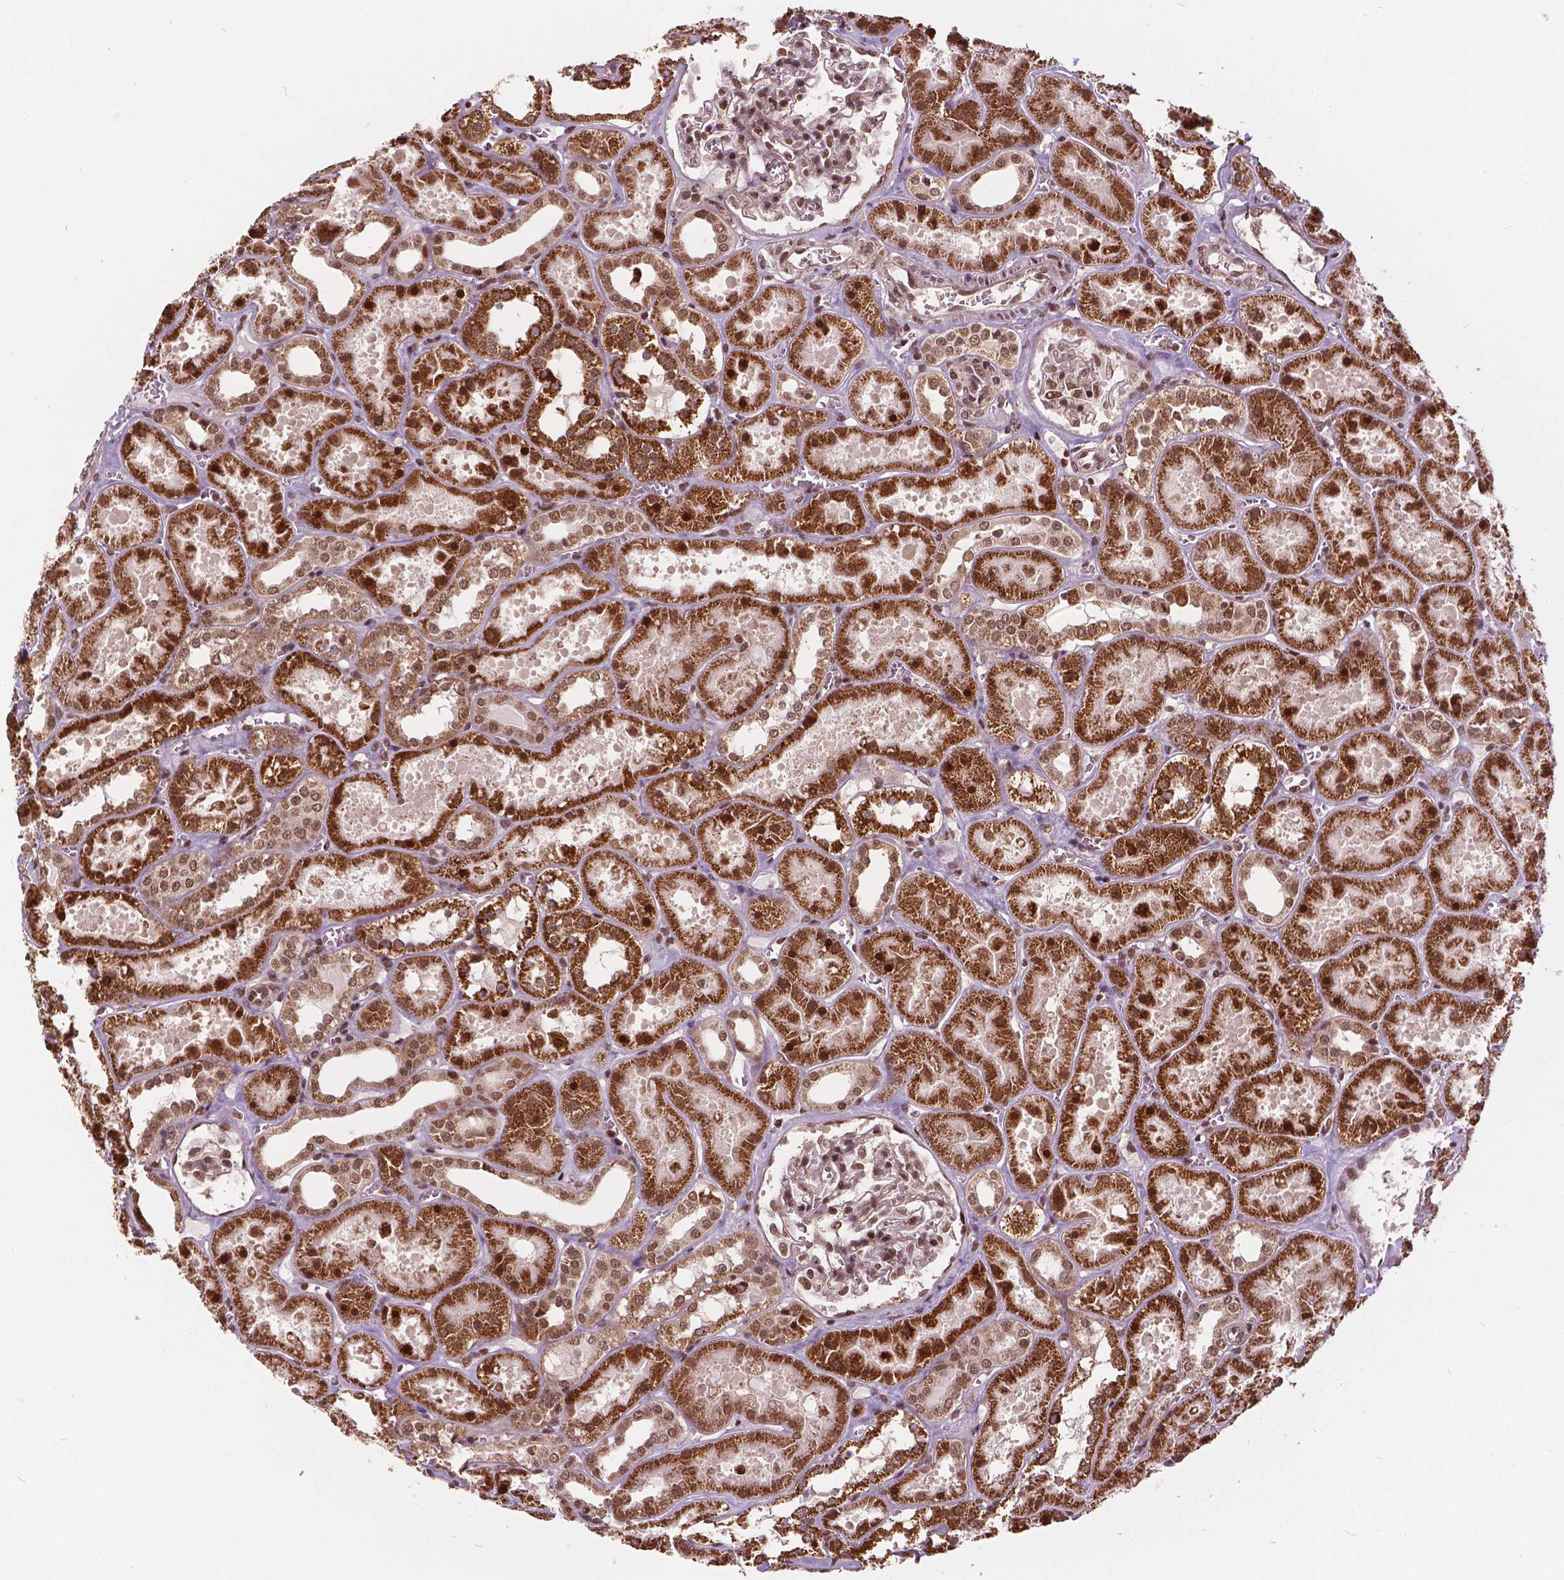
{"staining": {"intensity": "moderate", "quantity": "25%-75%", "location": "nuclear"}, "tissue": "kidney", "cell_type": "Cells in glomeruli", "image_type": "normal", "snomed": [{"axis": "morphology", "description": "Normal tissue, NOS"}, {"axis": "topography", "description": "Kidney"}], "caption": "Protein staining exhibits moderate nuclear expression in approximately 25%-75% of cells in glomeruli in unremarkable kidney.", "gene": "GPS2", "patient": {"sex": "female", "age": 41}}